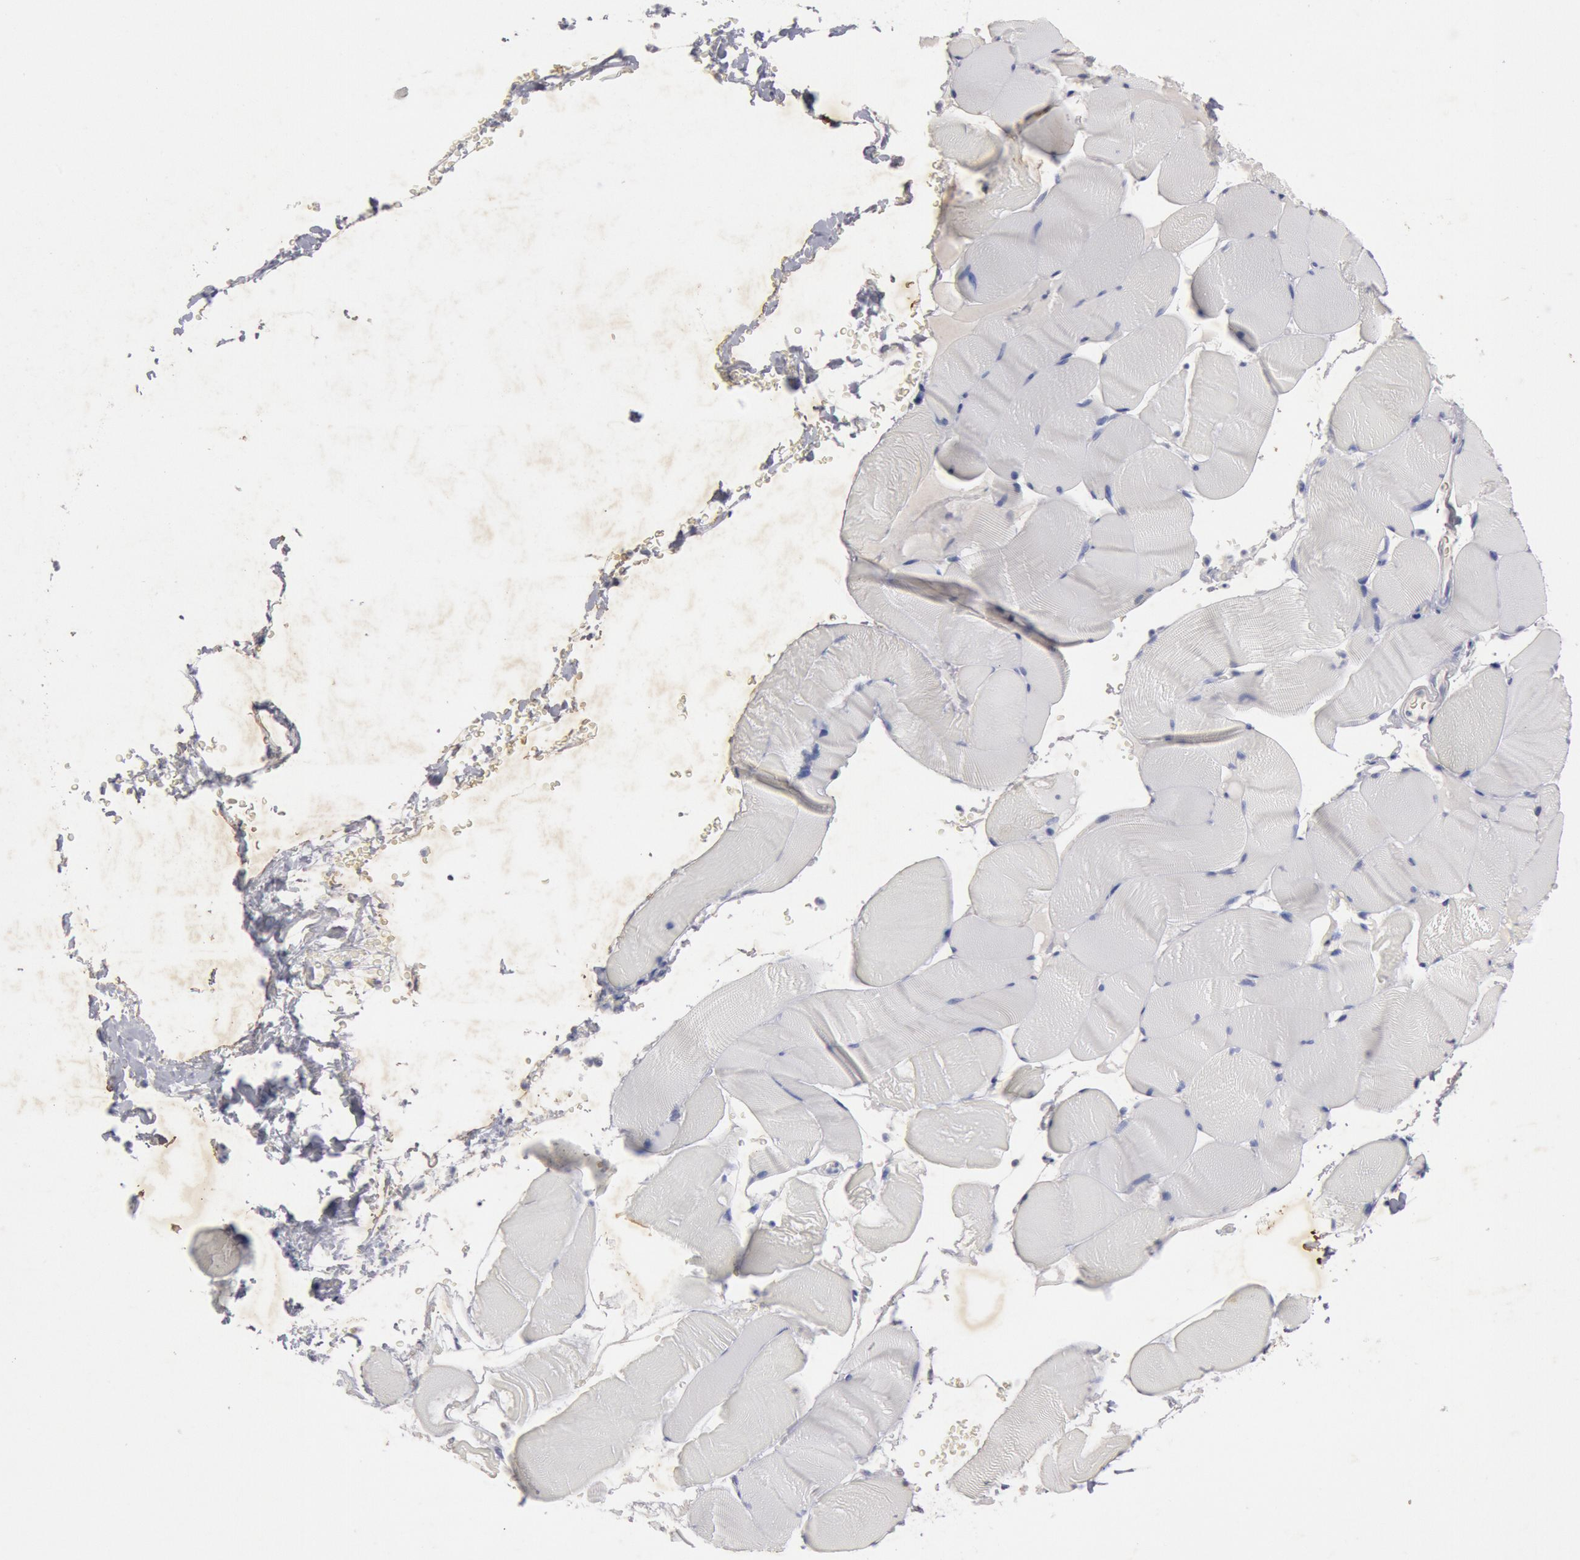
{"staining": {"intensity": "negative", "quantity": "none", "location": "none"}, "tissue": "skeletal muscle", "cell_type": "Myocytes", "image_type": "normal", "snomed": [{"axis": "morphology", "description": "Normal tissue, NOS"}, {"axis": "topography", "description": "Skeletal muscle"}], "caption": "Immunohistochemistry (IHC) histopathology image of normal skeletal muscle: skeletal muscle stained with DAB (3,3'-diaminobenzidine) displays no significant protein expression in myocytes.", "gene": "FOXA2", "patient": {"sex": "male", "age": 62}}